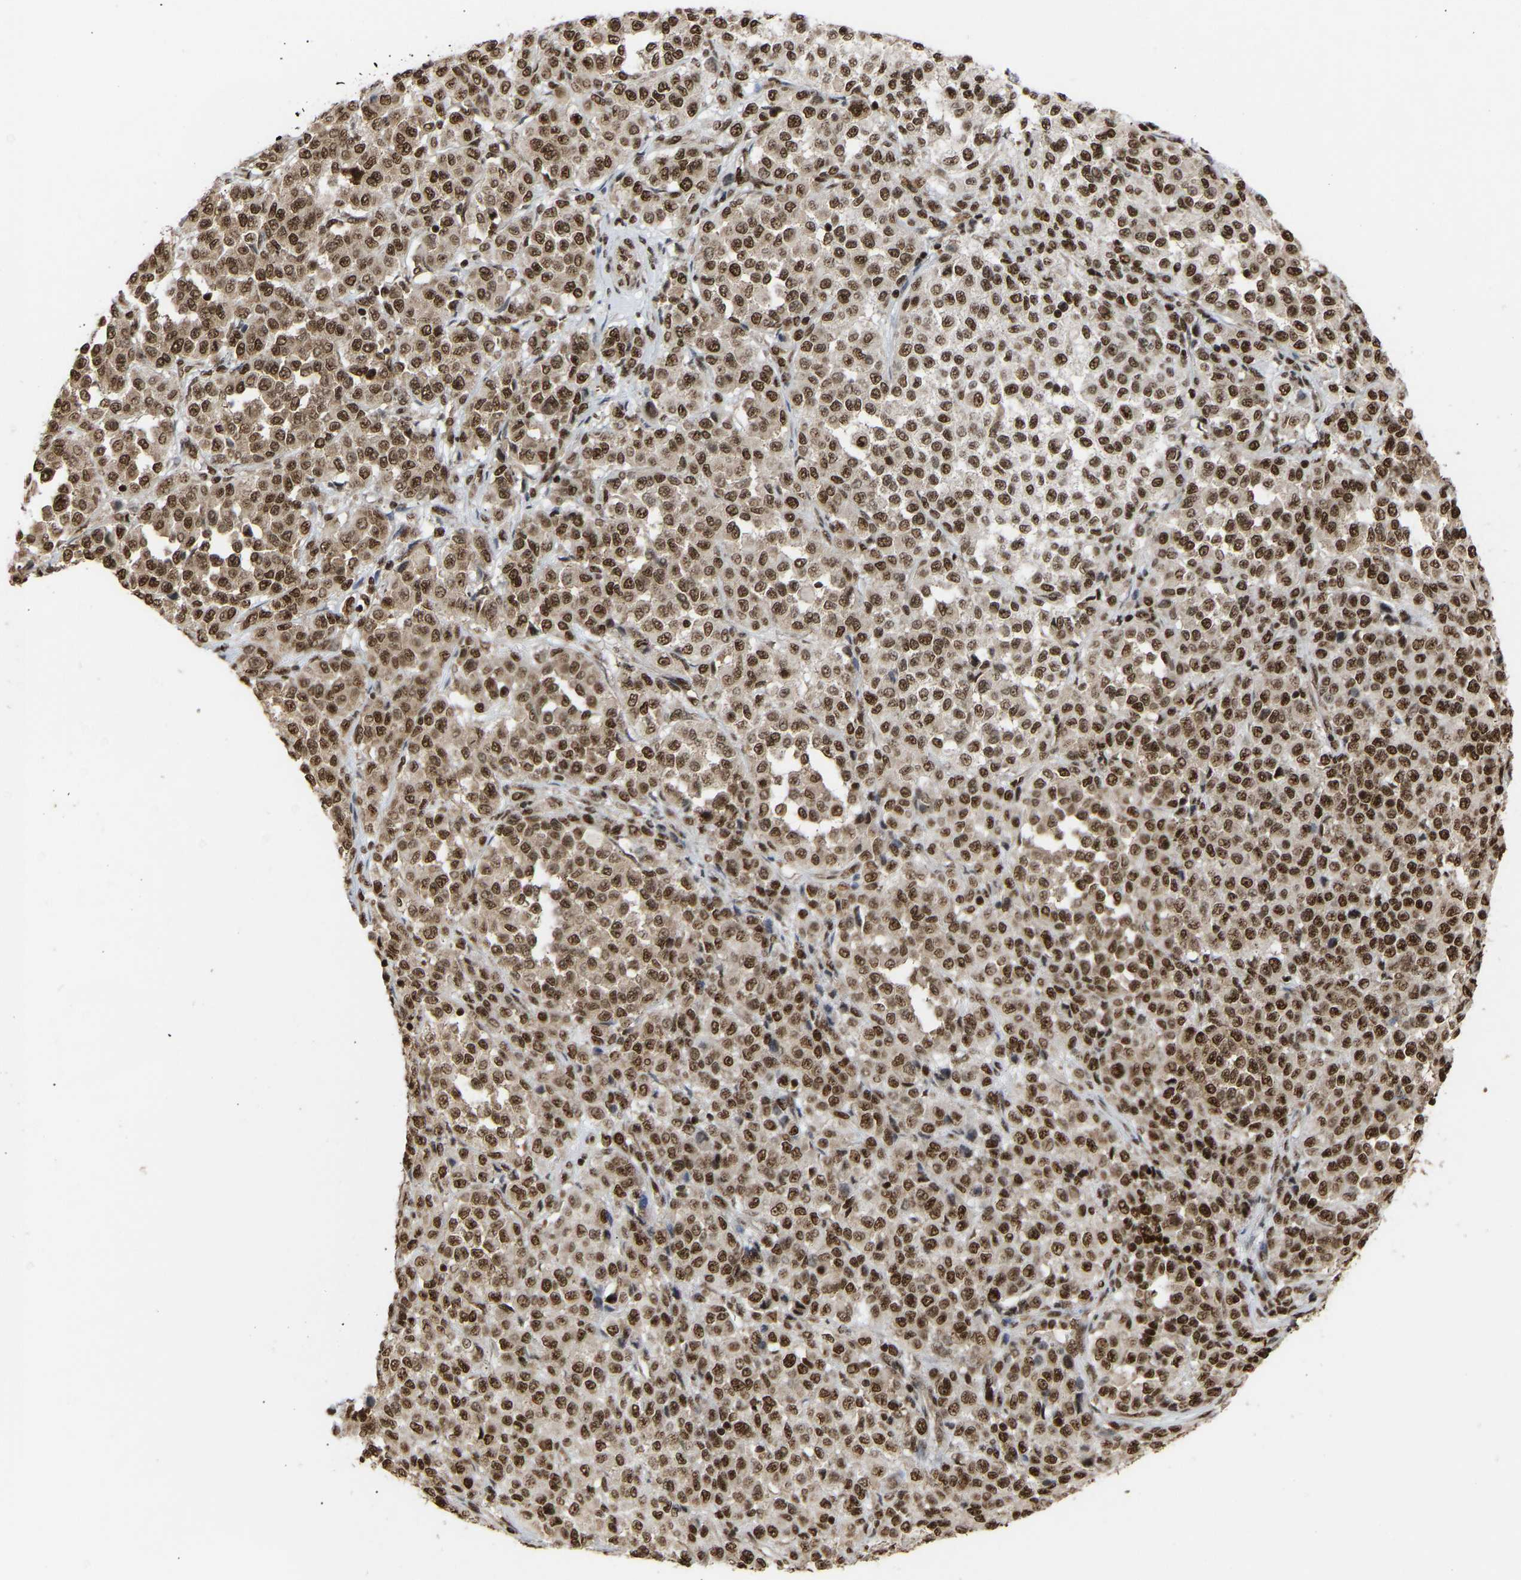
{"staining": {"intensity": "moderate", "quantity": ">75%", "location": "nuclear"}, "tissue": "melanoma", "cell_type": "Tumor cells", "image_type": "cancer", "snomed": [{"axis": "morphology", "description": "Malignant melanoma, Metastatic site"}, {"axis": "topography", "description": "Pancreas"}], "caption": "Melanoma tissue exhibits moderate nuclear staining in approximately >75% of tumor cells", "gene": "ALYREF", "patient": {"sex": "female", "age": 30}}